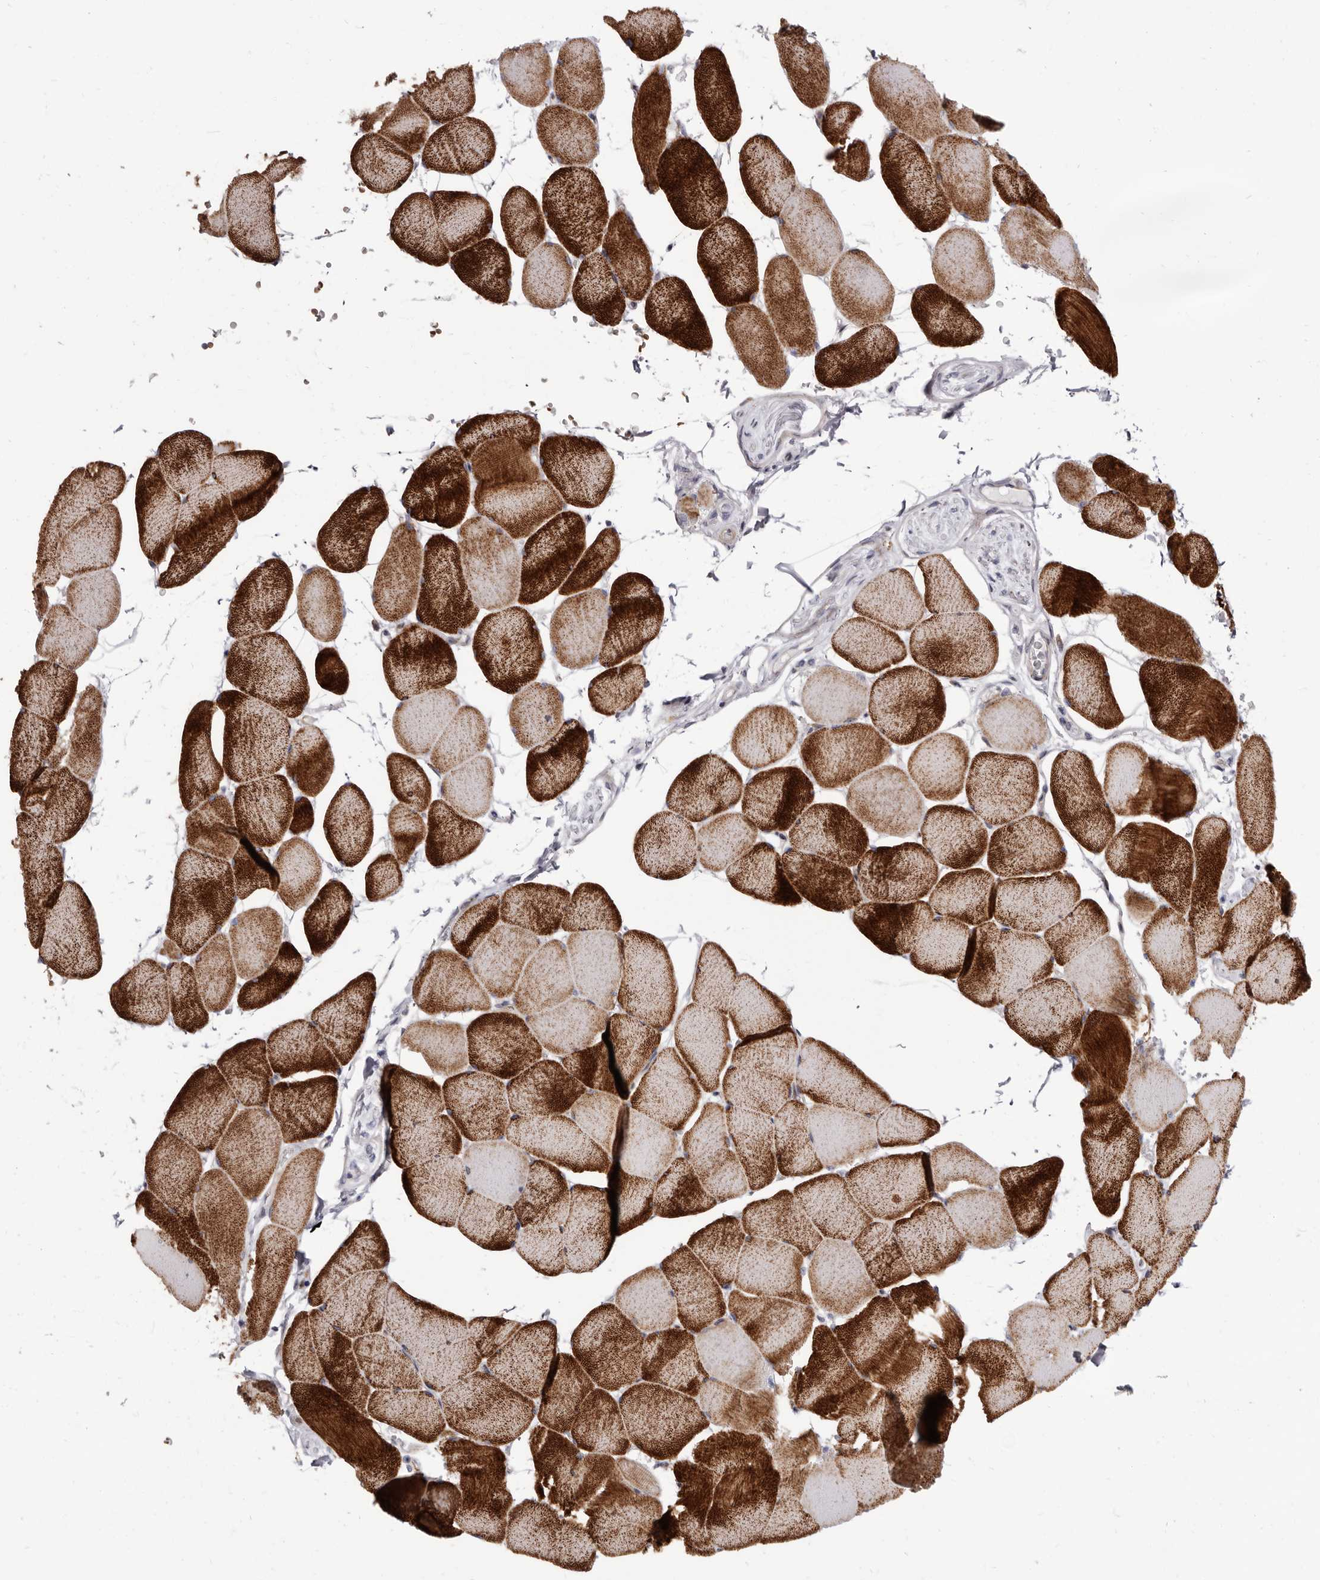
{"staining": {"intensity": "strong", "quantity": ">75%", "location": "cytoplasmic/membranous"}, "tissue": "skeletal muscle", "cell_type": "Myocytes", "image_type": "normal", "snomed": [{"axis": "morphology", "description": "Normal tissue, NOS"}, {"axis": "topography", "description": "Skeletal muscle"}], "caption": "This histopathology image exhibits immunohistochemistry (IHC) staining of unremarkable human skeletal muscle, with high strong cytoplasmic/membranous positivity in about >75% of myocytes.", "gene": "AIDA", "patient": {"sex": "male", "age": 62}}